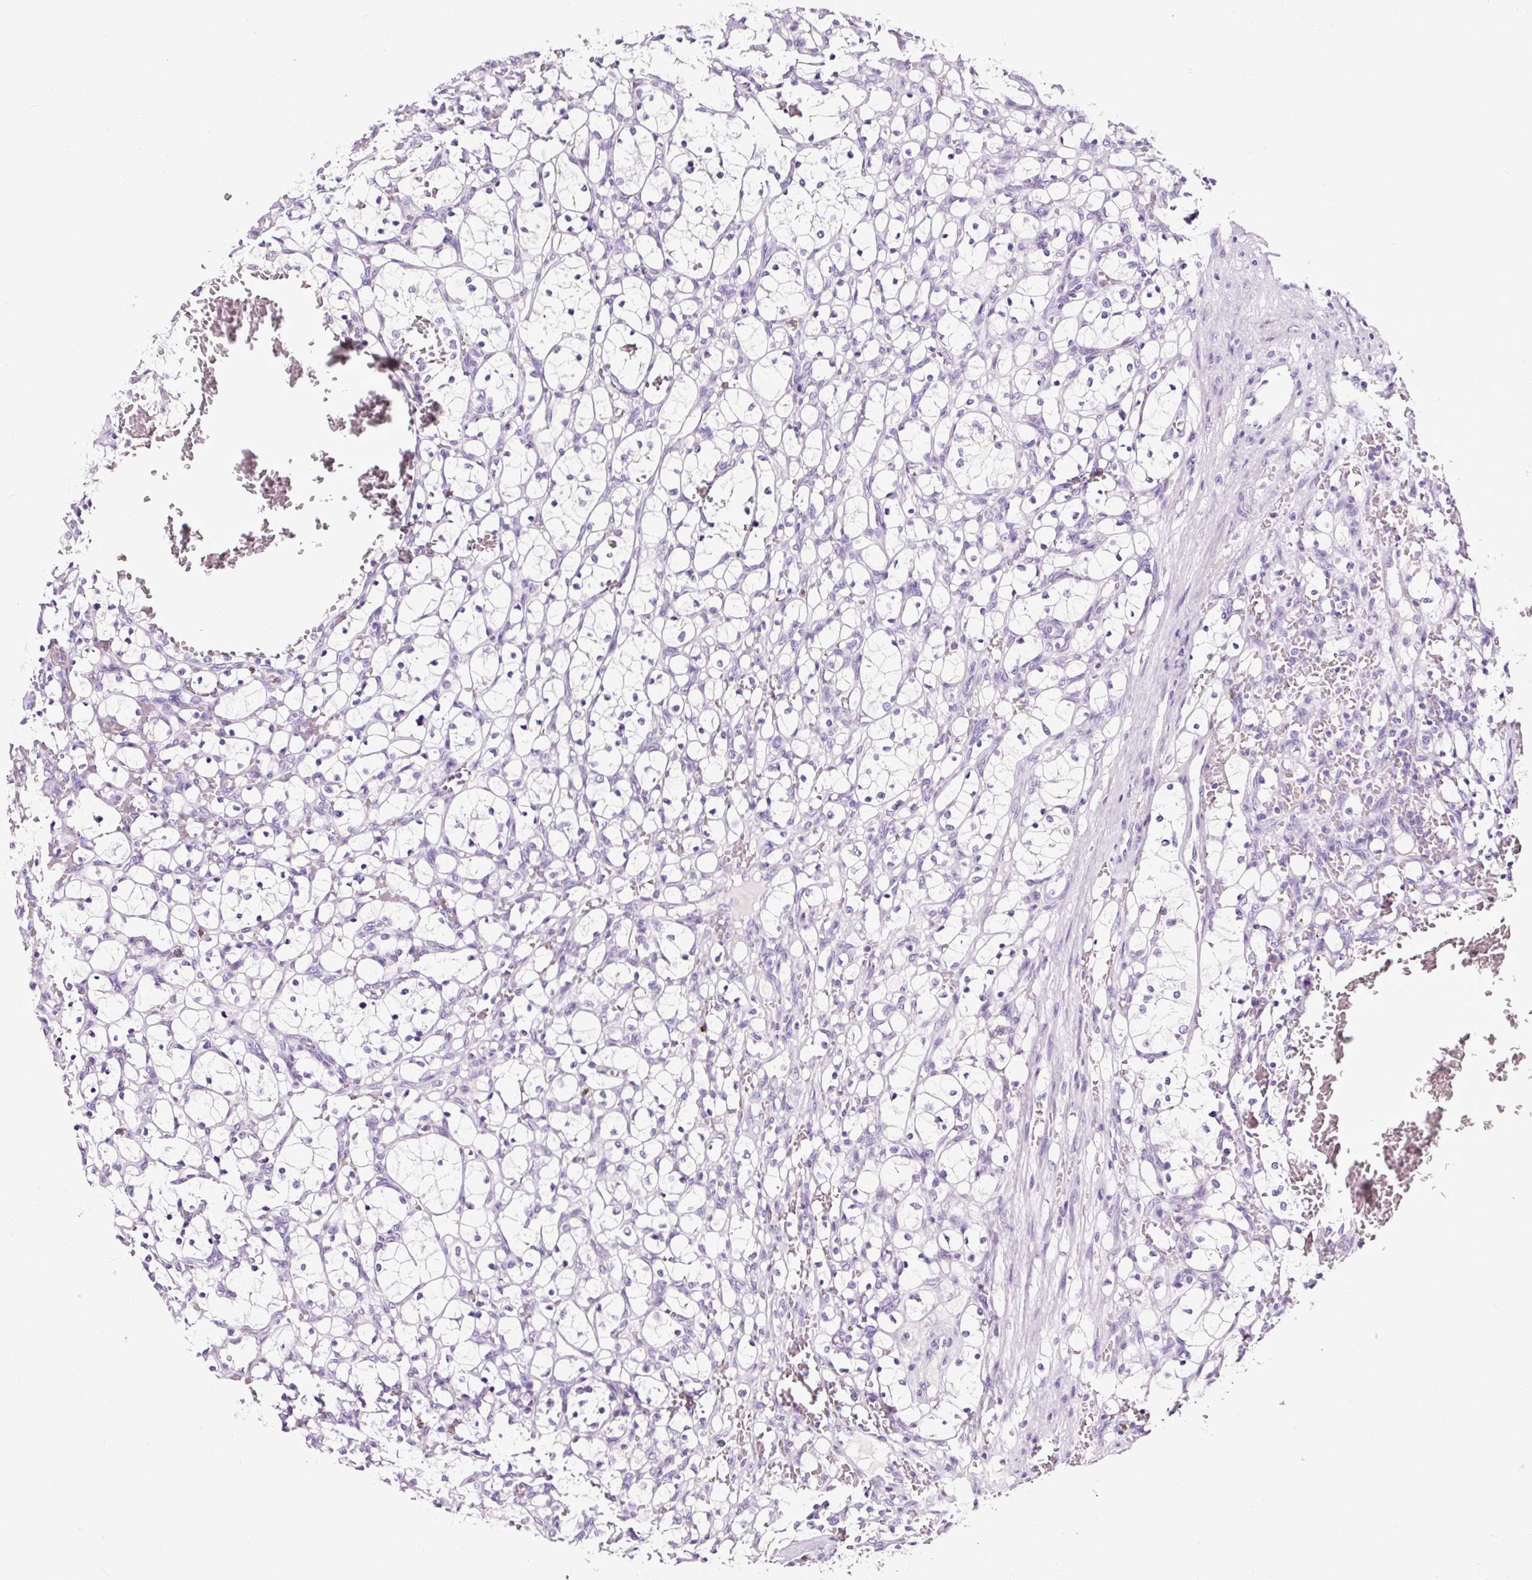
{"staining": {"intensity": "negative", "quantity": "none", "location": "none"}, "tissue": "renal cancer", "cell_type": "Tumor cells", "image_type": "cancer", "snomed": [{"axis": "morphology", "description": "Adenocarcinoma, NOS"}, {"axis": "topography", "description": "Kidney"}], "caption": "IHC of human renal cancer displays no staining in tumor cells.", "gene": "SLC7A8", "patient": {"sex": "female", "age": 69}}